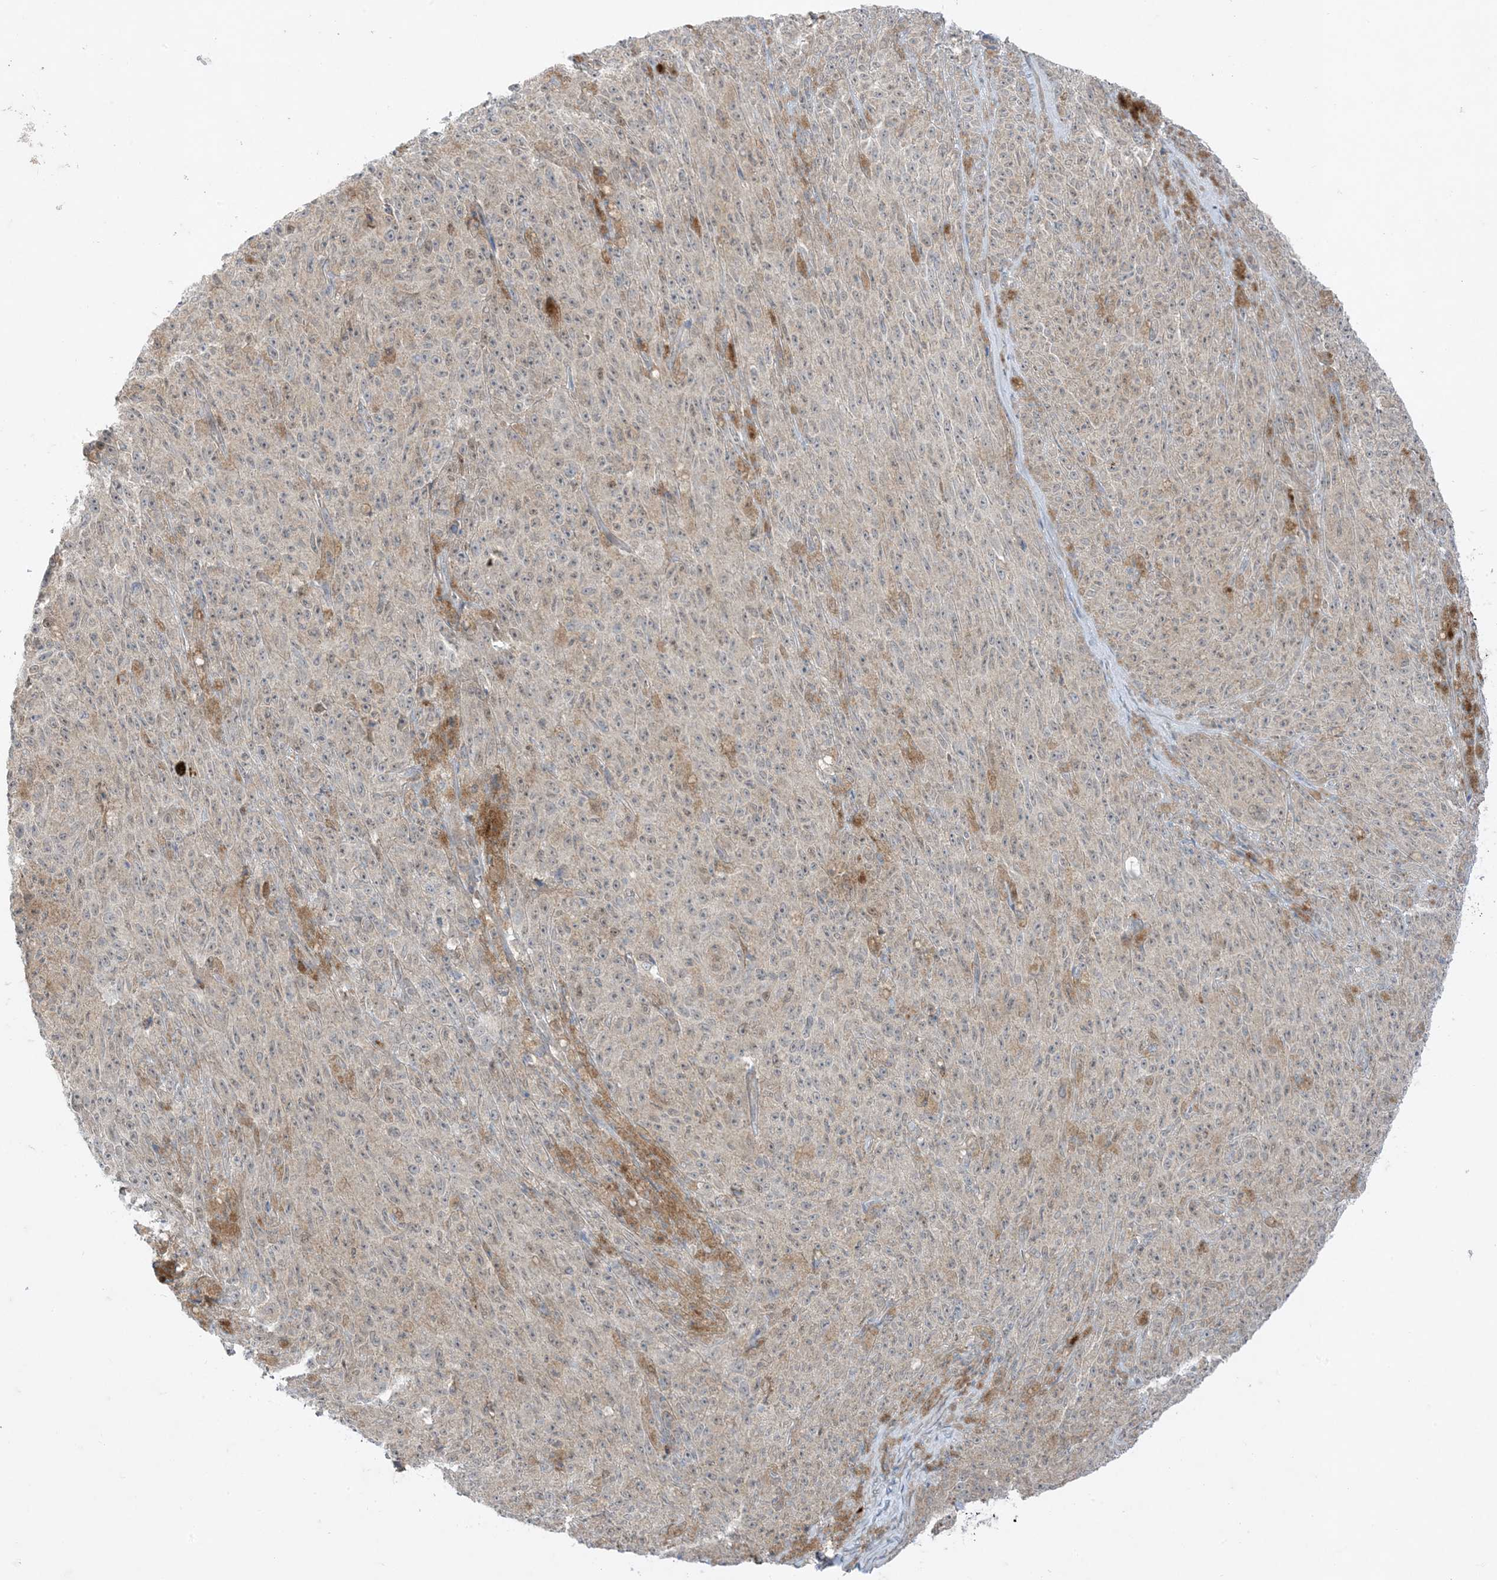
{"staining": {"intensity": "negative", "quantity": "none", "location": "none"}, "tissue": "melanoma", "cell_type": "Tumor cells", "image_type": "cancer", "snomed": [{"axis": "morphology", "description": "Malignant melanoma, NOS"}, {"axis": "topography", "description": "Skin"}], "caption": "A micrograph of malignant melanoma stained for a protein demonstrates no brown staining in tumor cells.", "gene": "ODC1", "patient": {"sex": "female", "age": 82}}